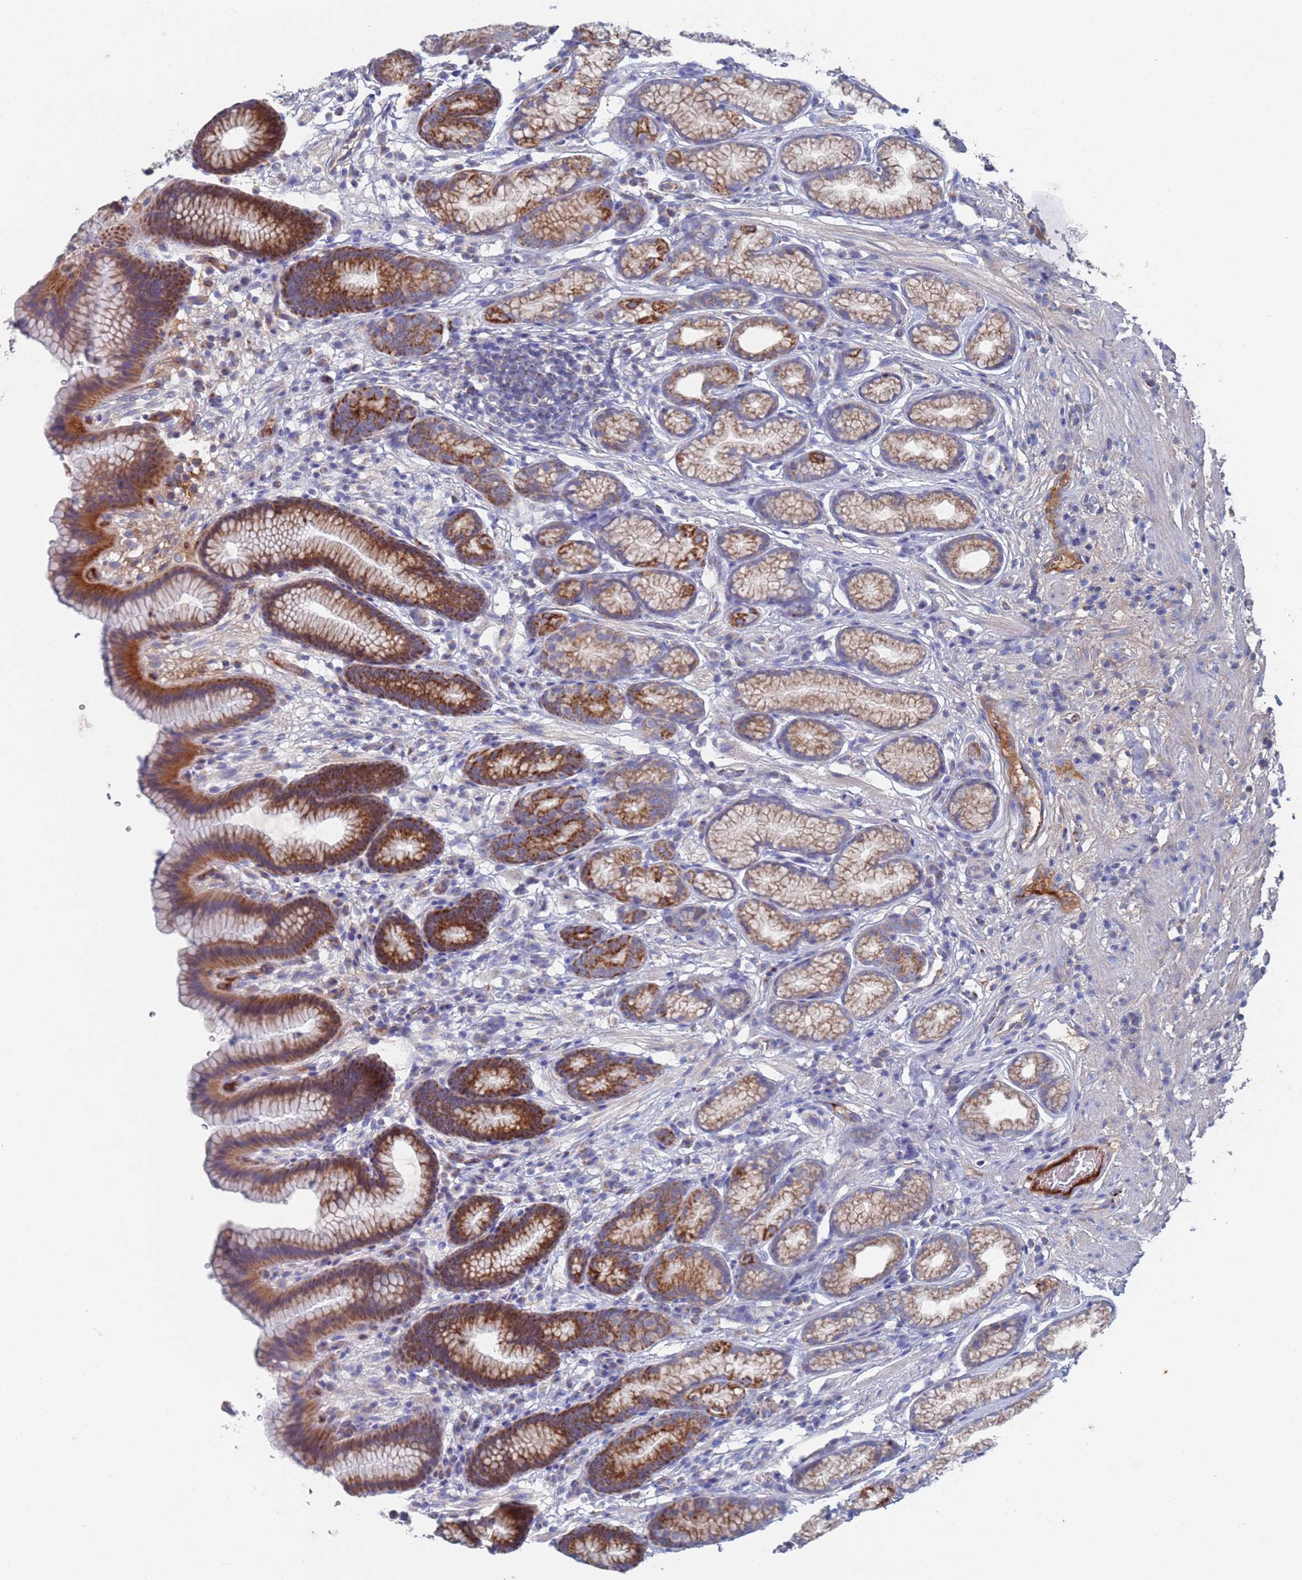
{"staining": {"intensity": "strong", "quantity": ">75%", "location": "cytoplasmic/membranous"}, "tissue": "stomach", "cell_type": "Glandular cells", "image_type": "normal", "snomed": [{"axis": "morphology", "description": "Normal tissue, NOS"}, {"axis": "topography", "description": "Stomach"}], "caption": "Brown immunohistochemical staining in normal human stomach reveals strong cytoplasmic/membranous expression in about >75% of glandular cells. Immunohistochemistry (ihc) stains the protein of interest in brown and the nuclei are stained blue.", "gene": "MRPL22", "patient": {"sex": "male", "age": 42}}